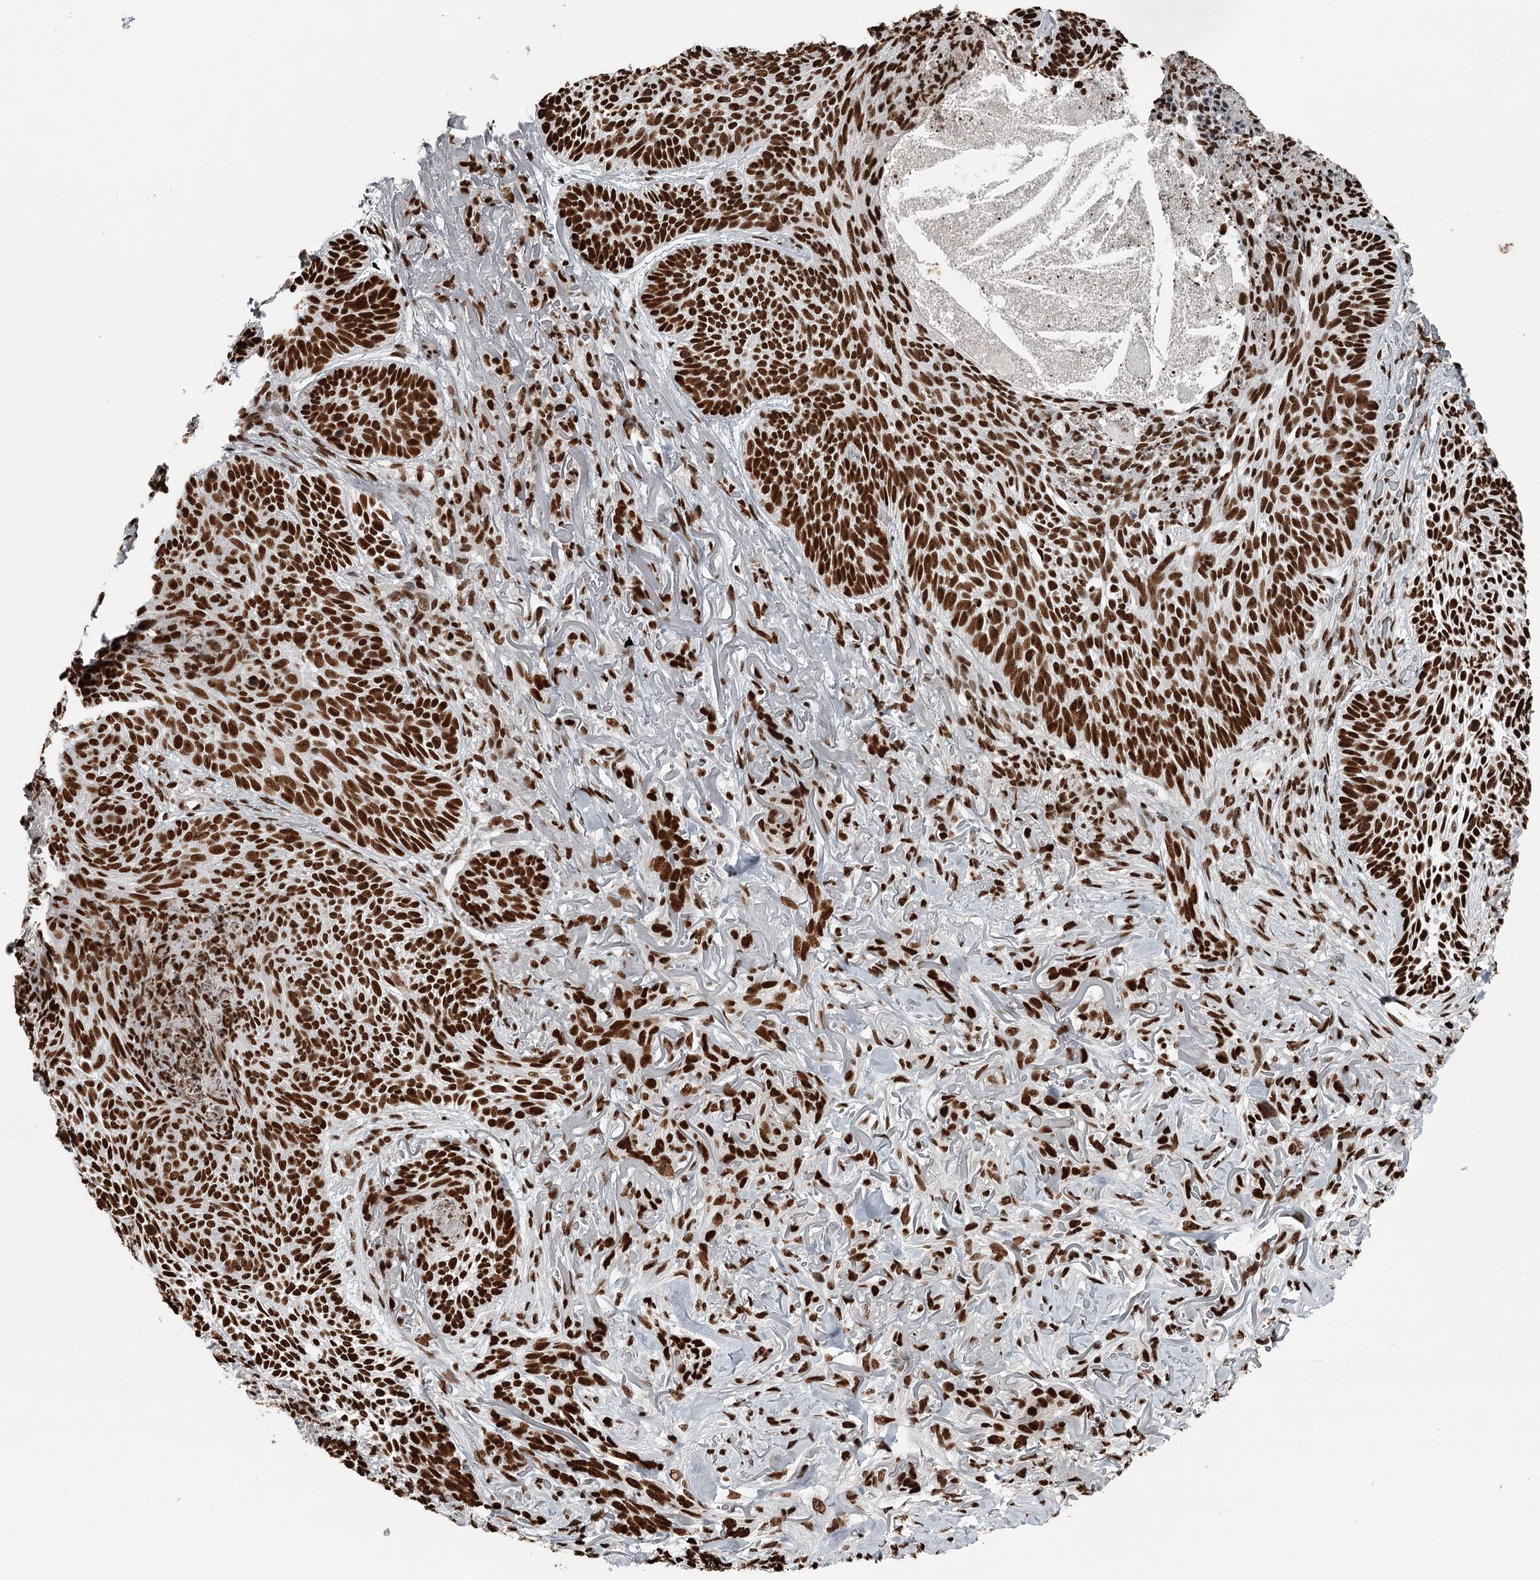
{"staining": {"intensity": "strong", "quantity": ">75%", "location": "nuclear"}, "tissue": "skin cancer", "cell_type": "Tumor cells", "image_type": "cancer", "snomed": [{"axis": "morphology", "description": "Normal tissue, NOS"}, {"axis": "morphology", "description": "Basal cell carcinoma"}, {"axis": "topography", "description": "Skin"}], "caption": "Basal cell carcinoma (skin) stained with a brown dye displays strong nuclear positive expression in approximately >75% of tumor cells.", "gene": "RBBP7", "patient": {"sex": "male", "age": 66}}